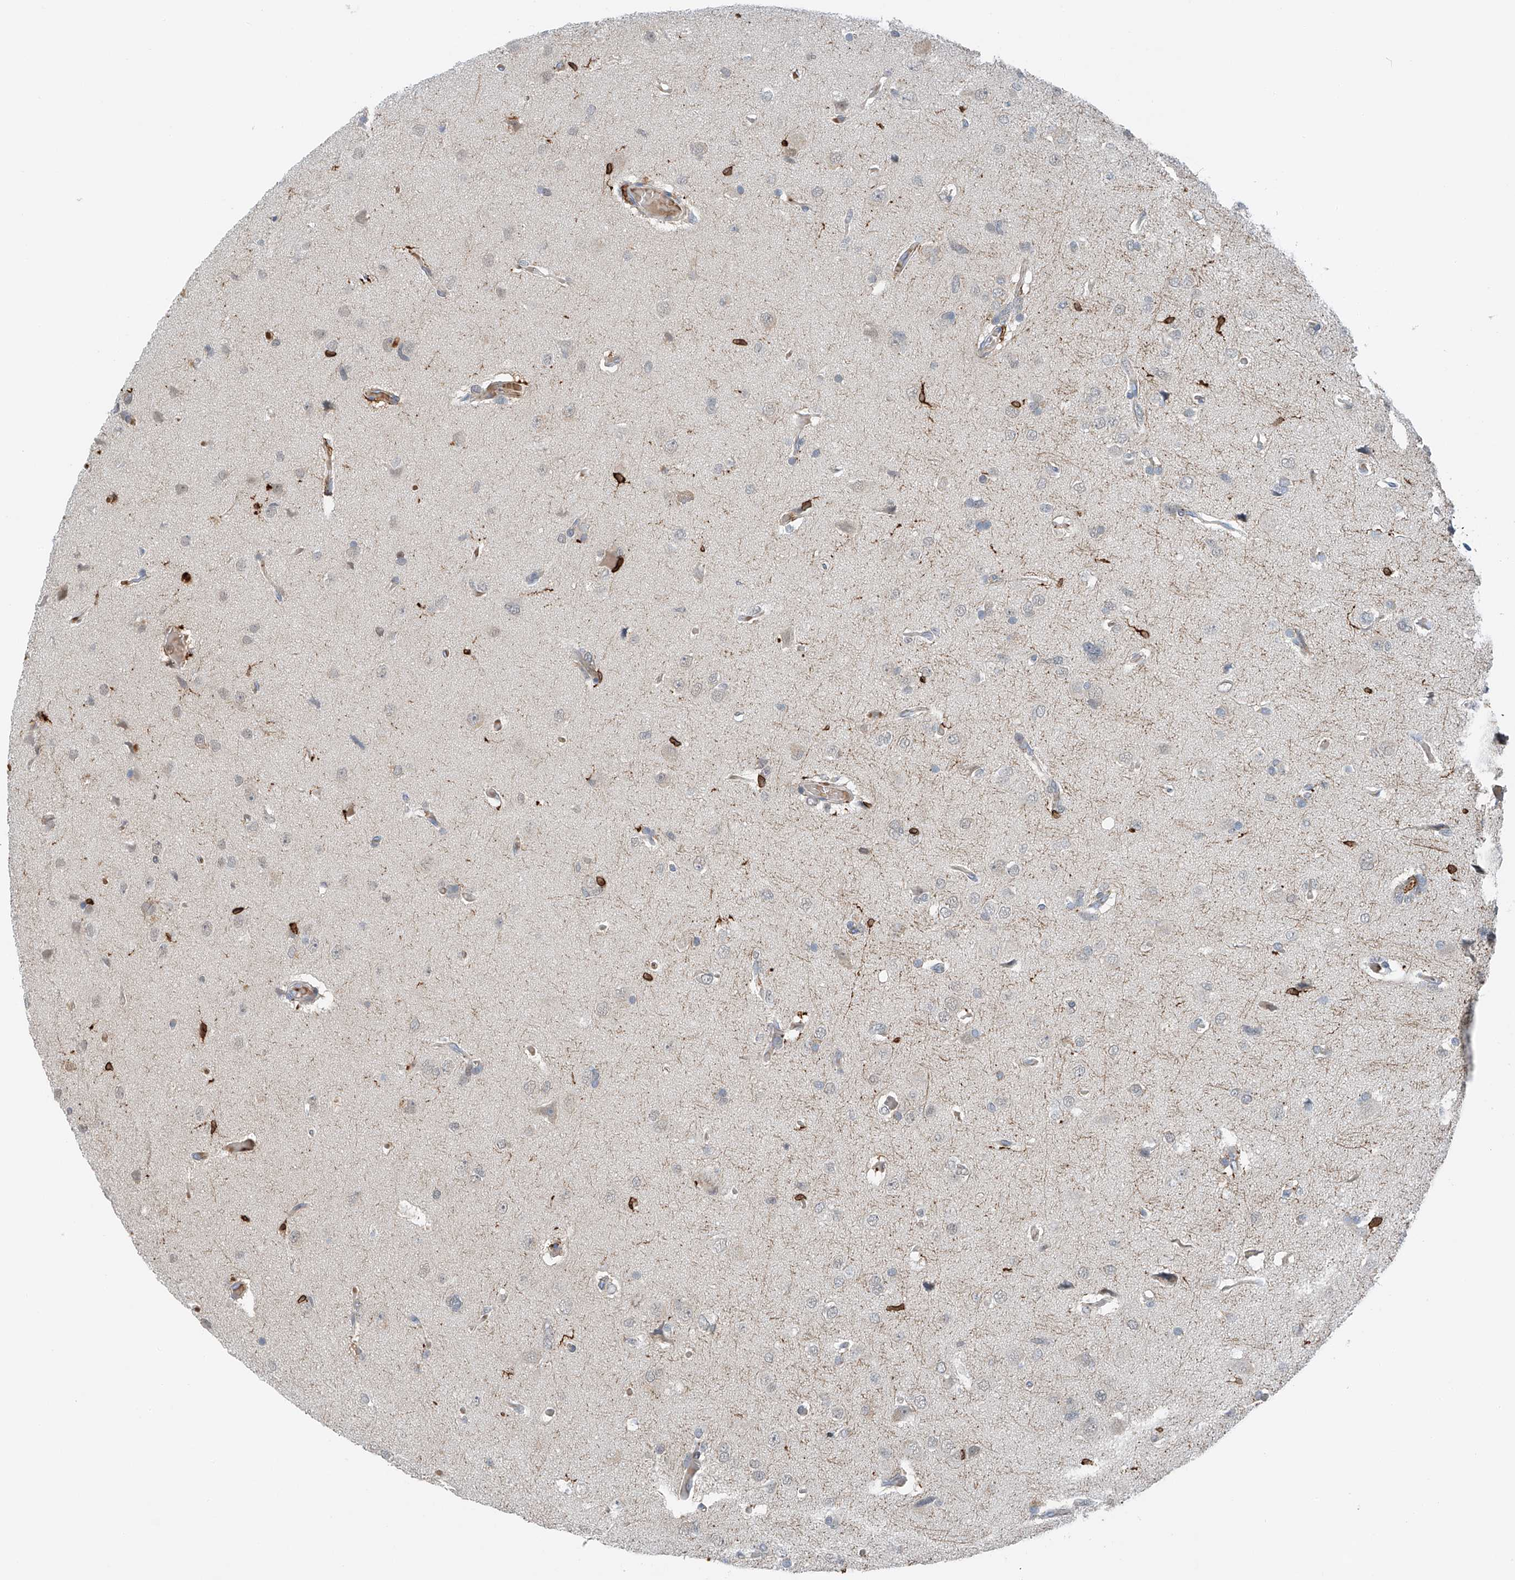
{"staining": {"intensity": "negative", "quantity": "none", "location": "none"}, "tissue": "glioma", "cell_type": "Tumor cells", "image_type": "cancer", "snomed": [{"axis": "morphology", "description": "Glioma, malignant, High grade"}, {"axis": "topography", "description": "Brain"}], "caption": "Tumor cells show no significant staining in high-grade glioma (malignant).", "gene": "TBXAS1", "patient": {"sex": "female", "age": 59}}